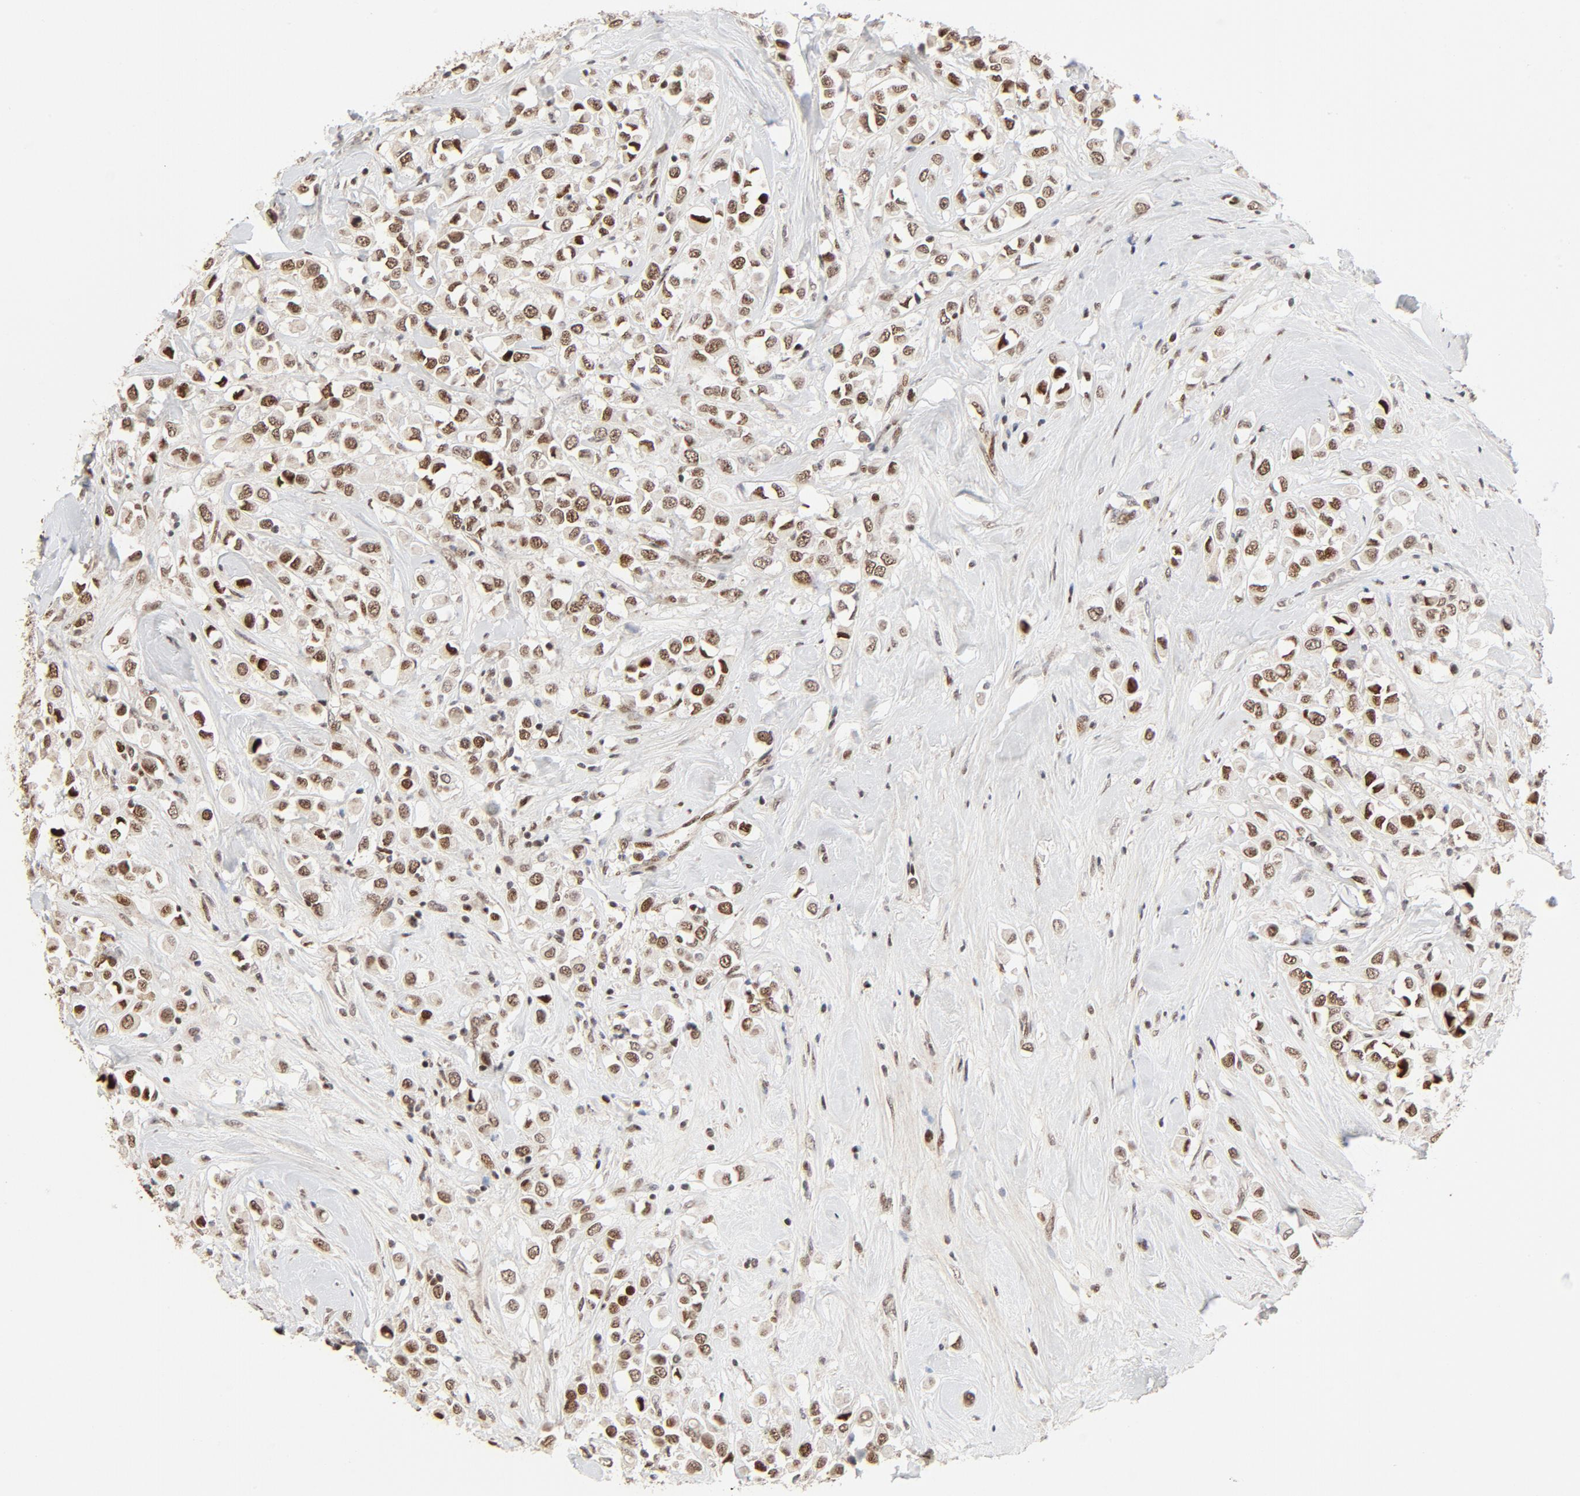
{"staining": {"intensity": "moderate", "quantity": ">75%", "location": "nuclear"}, "tissue": "breast cancer", "cell_type": "Tumor cells", "image_type": "cancer", "snomed": [{"axis": "morphology", "description": "Duct carcinoma"}, {"axis": "topography", "description": "Breast"}], "caption": "Protein expression analysis of invasive ductal carcinoma (breast) exhibits moderate nuclear expression in about >75% of tumor cells.", "gene": "GTF2I", "patient": {"sex": "female", "age": 61}}